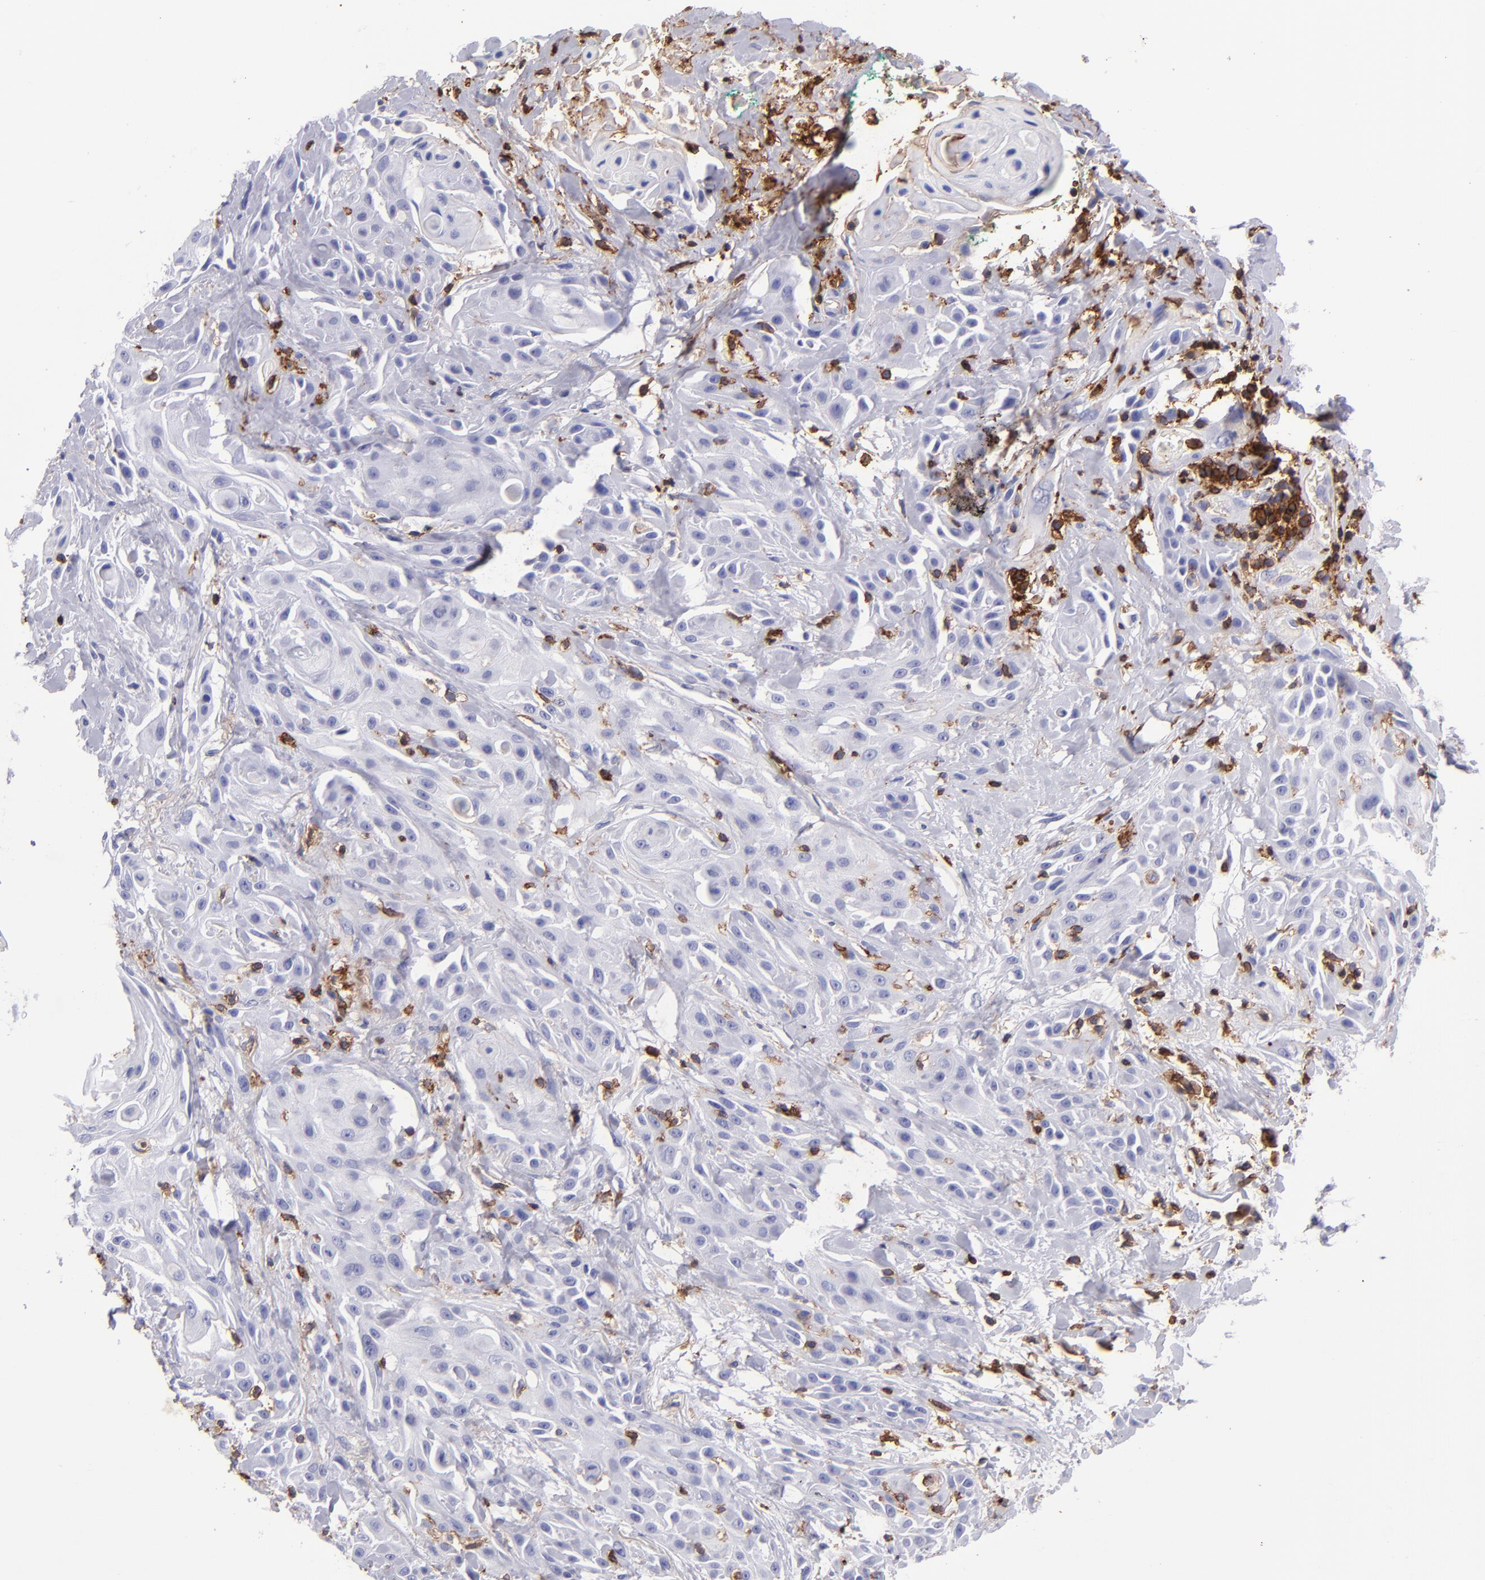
{"staining": {"intensity": "negative", "quantity": "none", "location": "none"}, "tissue": "skin cancer", "cell_type": "Tumor cells", "image_type": "cancer", "snomed": [{"axis": "morphology", "description": "Squamous cell carcinoma, NOS"}, {"axis": "topography", "description": "Skin"}, {"axis": "topography", "description": "Anal"}], "caption": "Histopathology image shows no significant protein positivity in tumor cells of squamous cell carcinoma (skin). (DAB (3,3'-diaminobenzidine) immunohistochemistry visualized using brightfield microscopy, high magnification).", "gene": "ICAM3", "patient": {"sex": "male", "age": 64}}